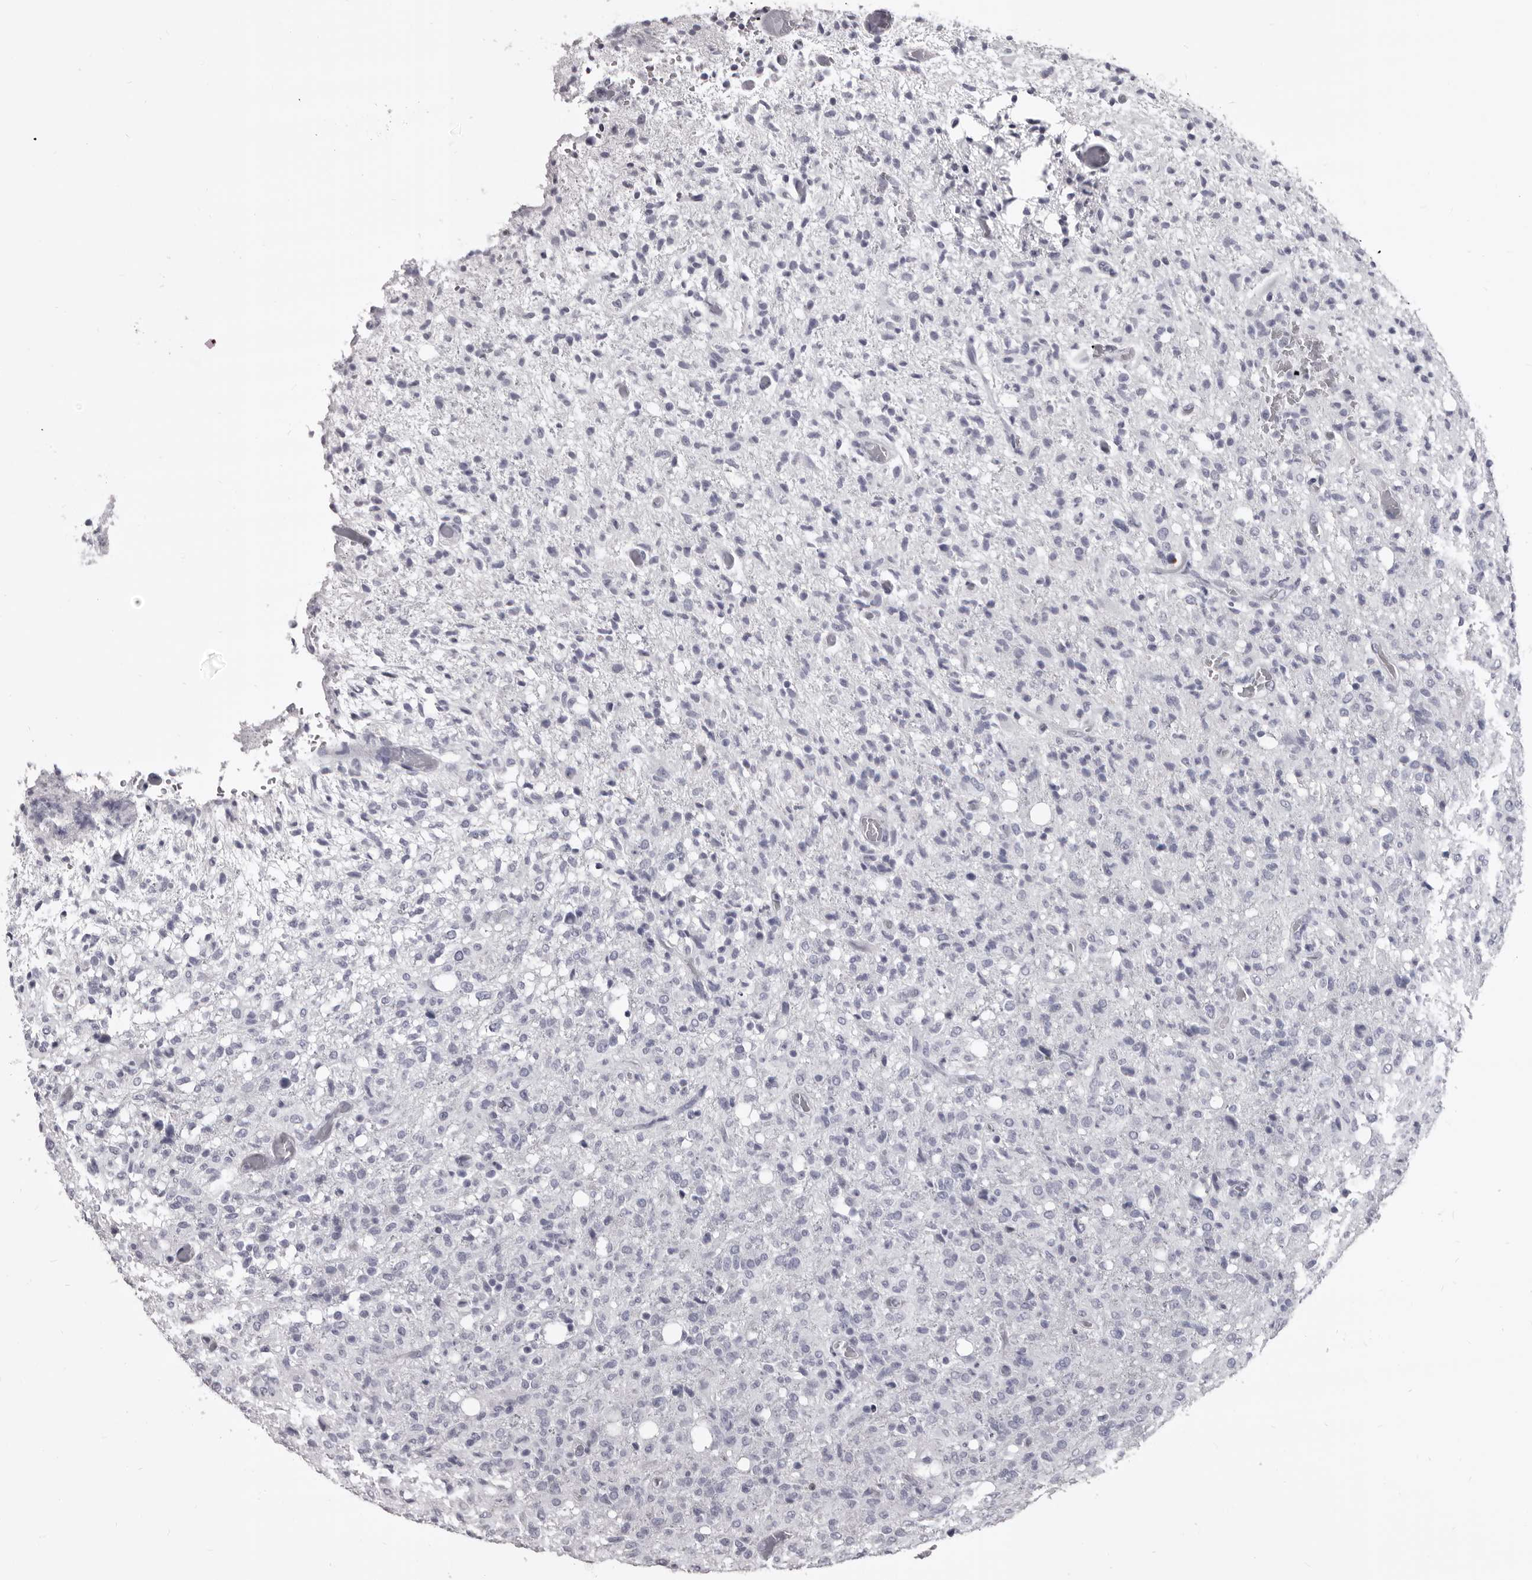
{"staining": {"intensity": "negative", "quantity": "none", "location": "none"}, "tissue": "glioma", "cell_type": "Tumor cells", "image_type": "cancer", "snomed": [{"axis": "morphology", "description": "Glioma, malignant, High grade"}, {"axis": "topography", "description": "Brain"}], "caption": "Tumor cells are negative for brown protein staining in malignant glioma (high-grade).", "gene": "GZMH", "patient": {"sex": "female", "age": 57}}